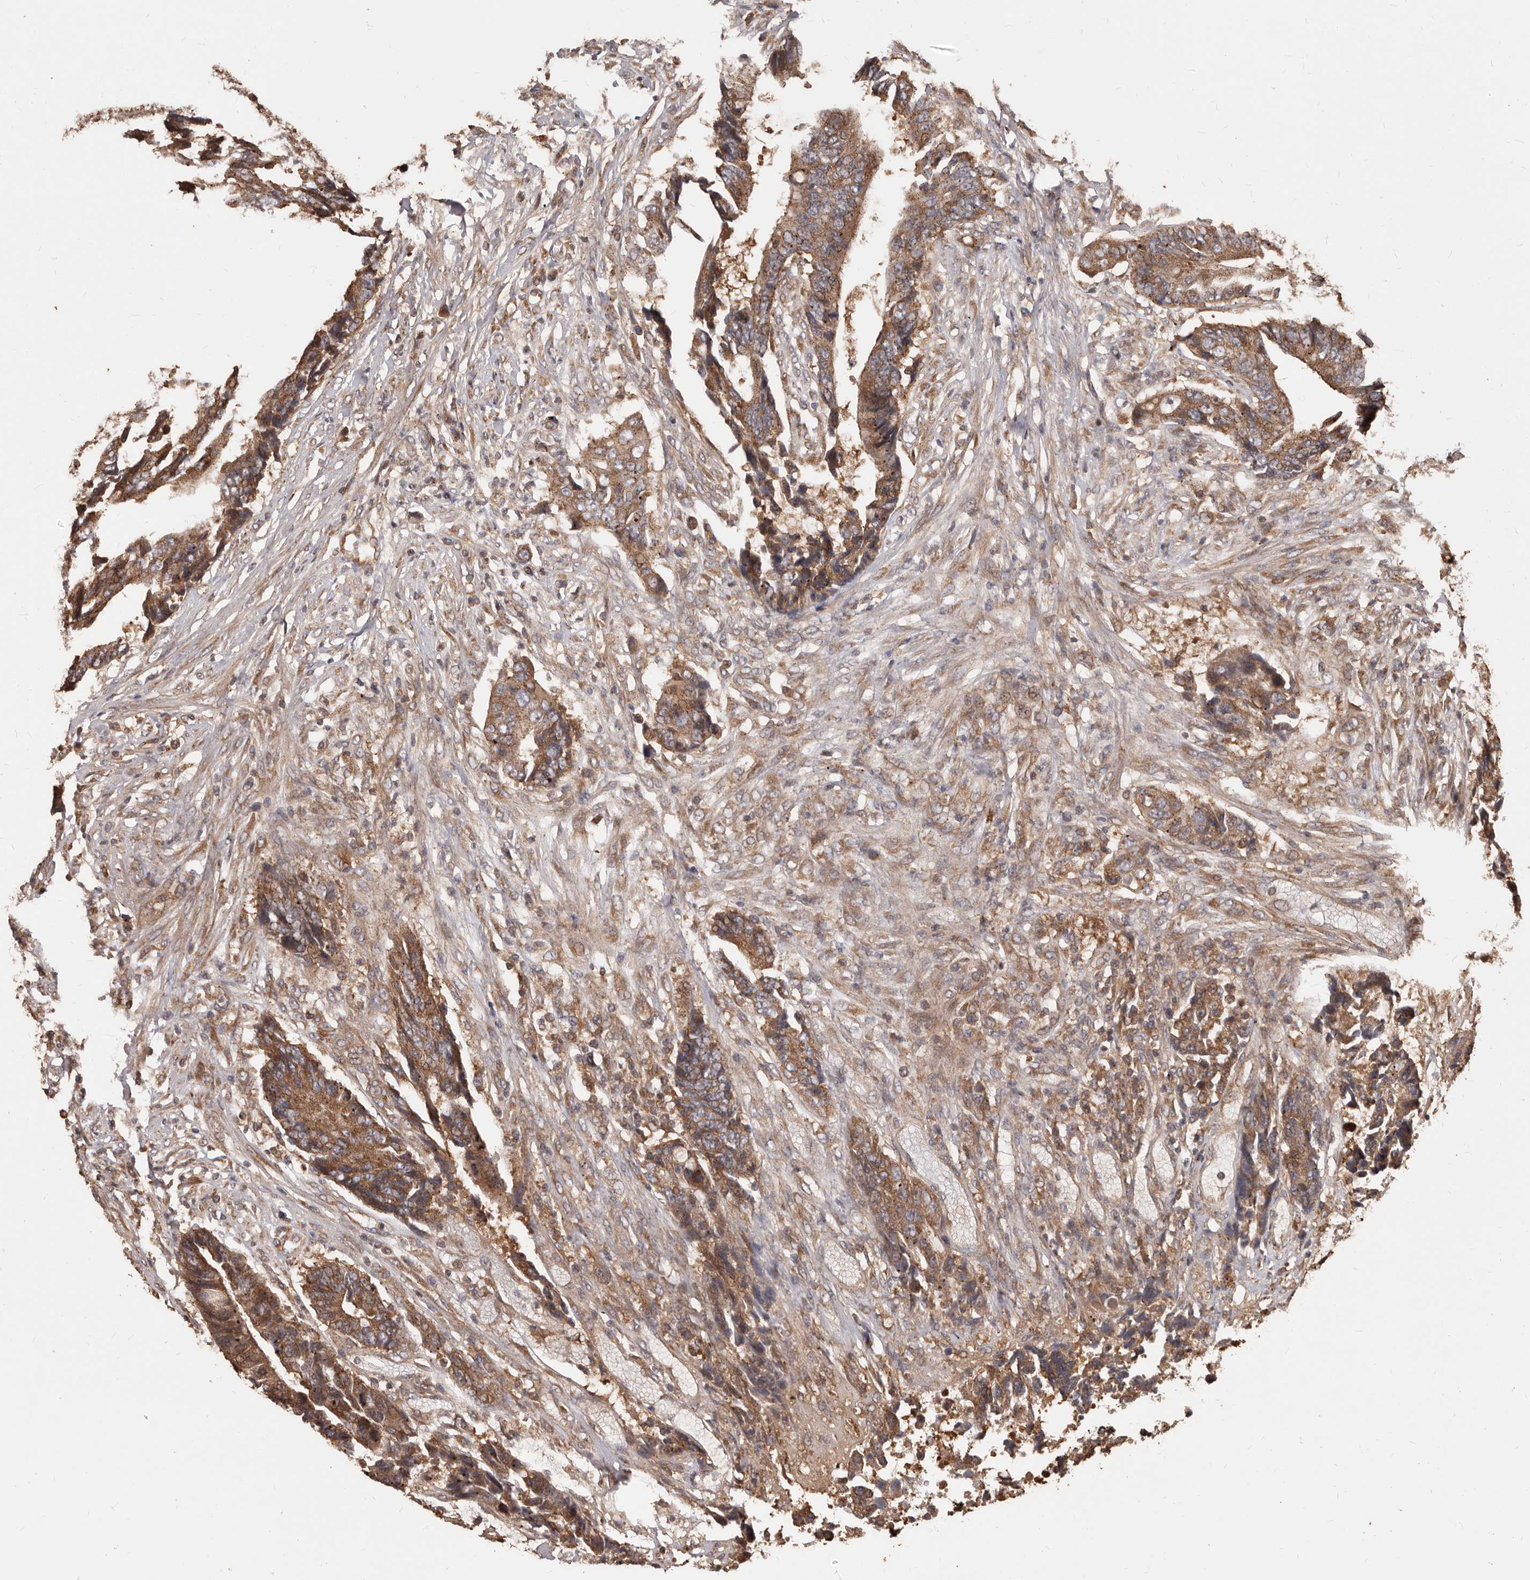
{"staining": {"intensity": "moderate", "quantity": ">75%", "location": "cytoplasmic/membranous"}, "tissue": "colorectal cancer", "cell_type": "Tumor cells", "image_type": "cancer", "snomed": [{"axis": "morphology", "description": "Adenocarcinoma, NOS"}, {"axis": "topography", "description": "Rectum"}], "caption": "Protein analysis of colorectal adenocarcinoma tissue shows moderate cytoplasmic/membranous positivity in approximately >75% of tumor cells. Ihc stains the protein of interest in brown and the nuclei are stained blue.", "gene": "MTO1", "patient": {"sex": "male", "age": 84}}